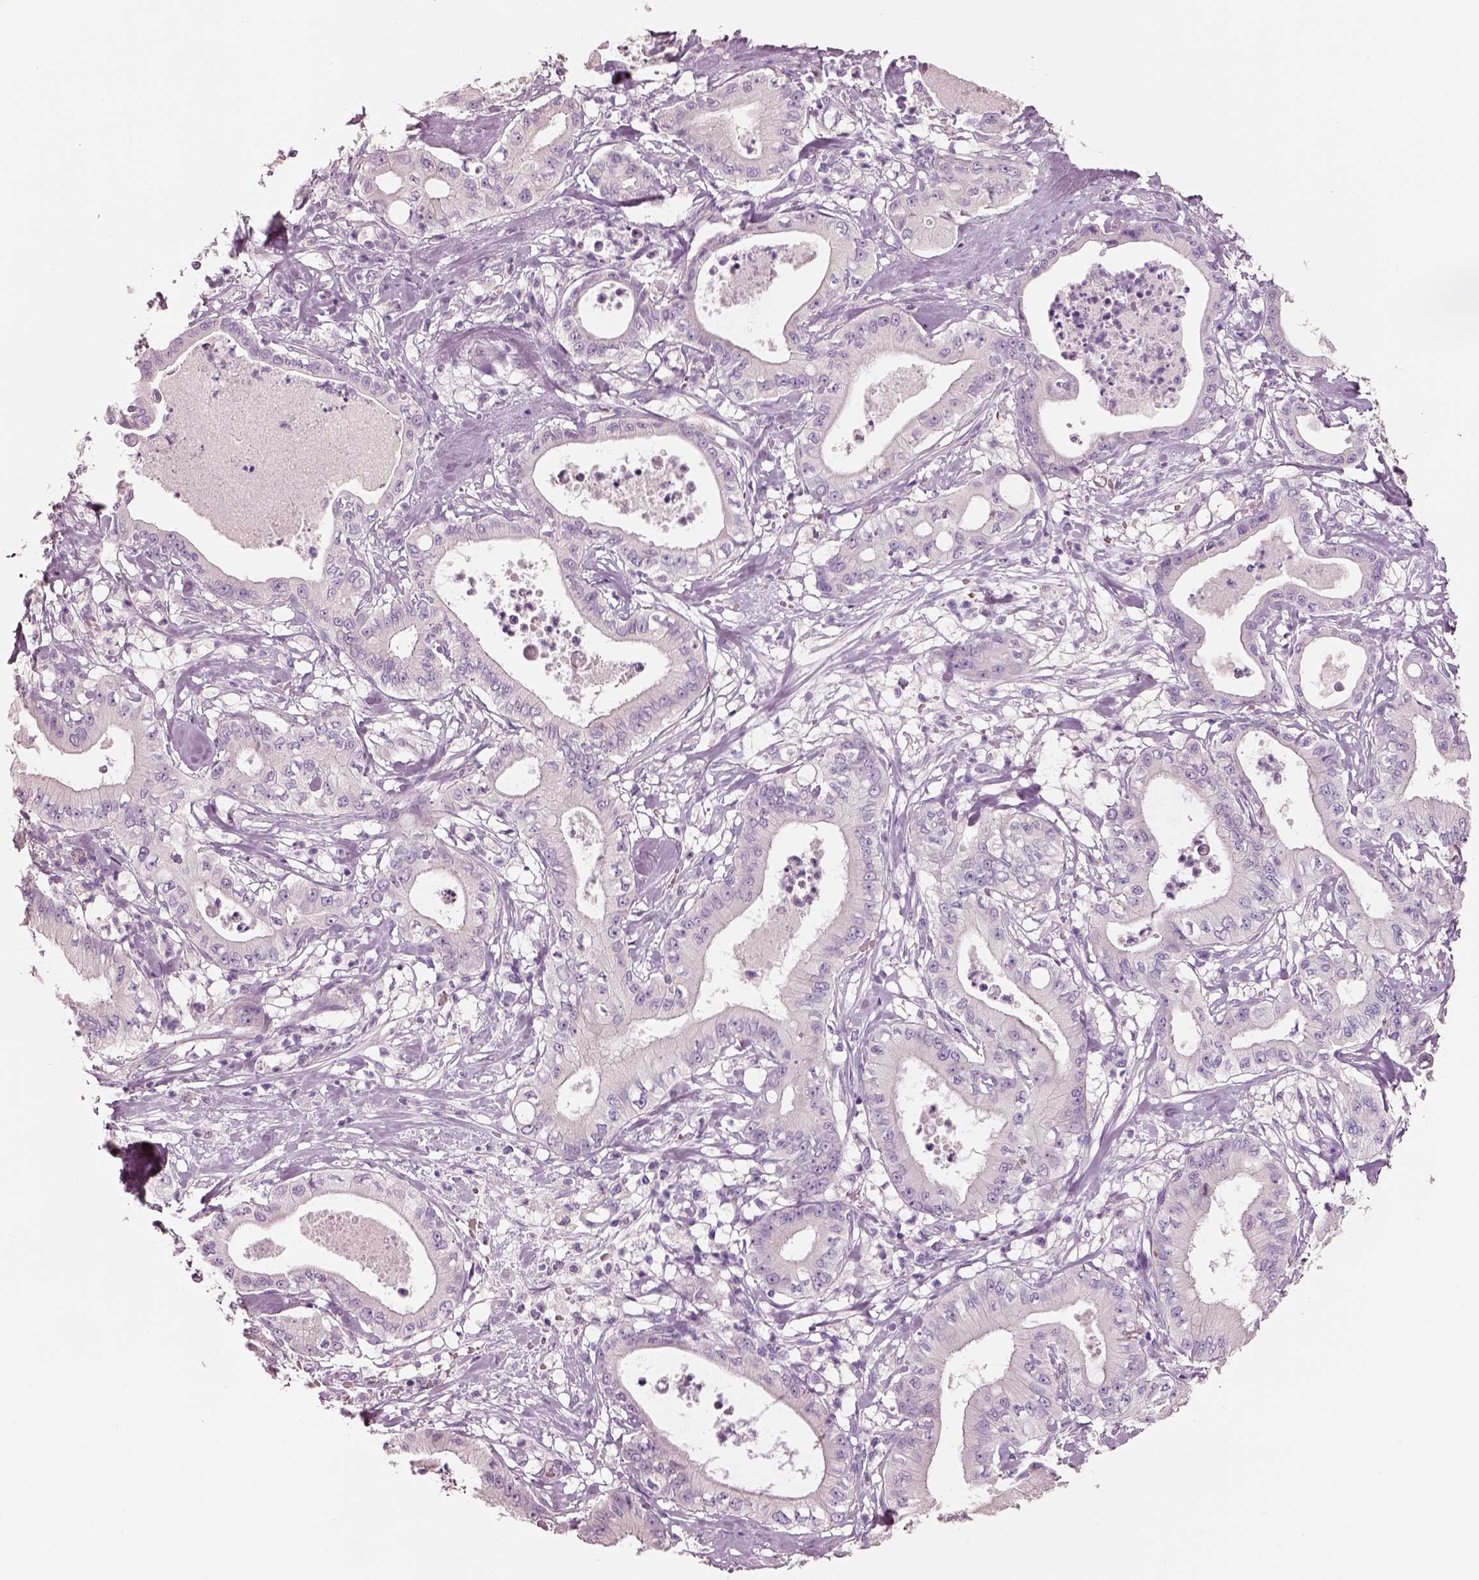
{"staining": {"intensity": "negative", "quantity": "none", "location": "none"}, "tissue": "pancreatic cancer", "cell_type": "Tumor cells", "image_type": "cancer", "snomed": [{"axis": "morphology", "description": "Adenocarcinoma, NOS"}, {"axis": "topography", "description": "Pancreas"}], "caption": "Immunohistochemistry of adenocarcinoma (pancreatic) demonstrates no expression in tumor cells.", "gene": "ELSPBP1", "patient": {"sex": "male", "age": 71}}